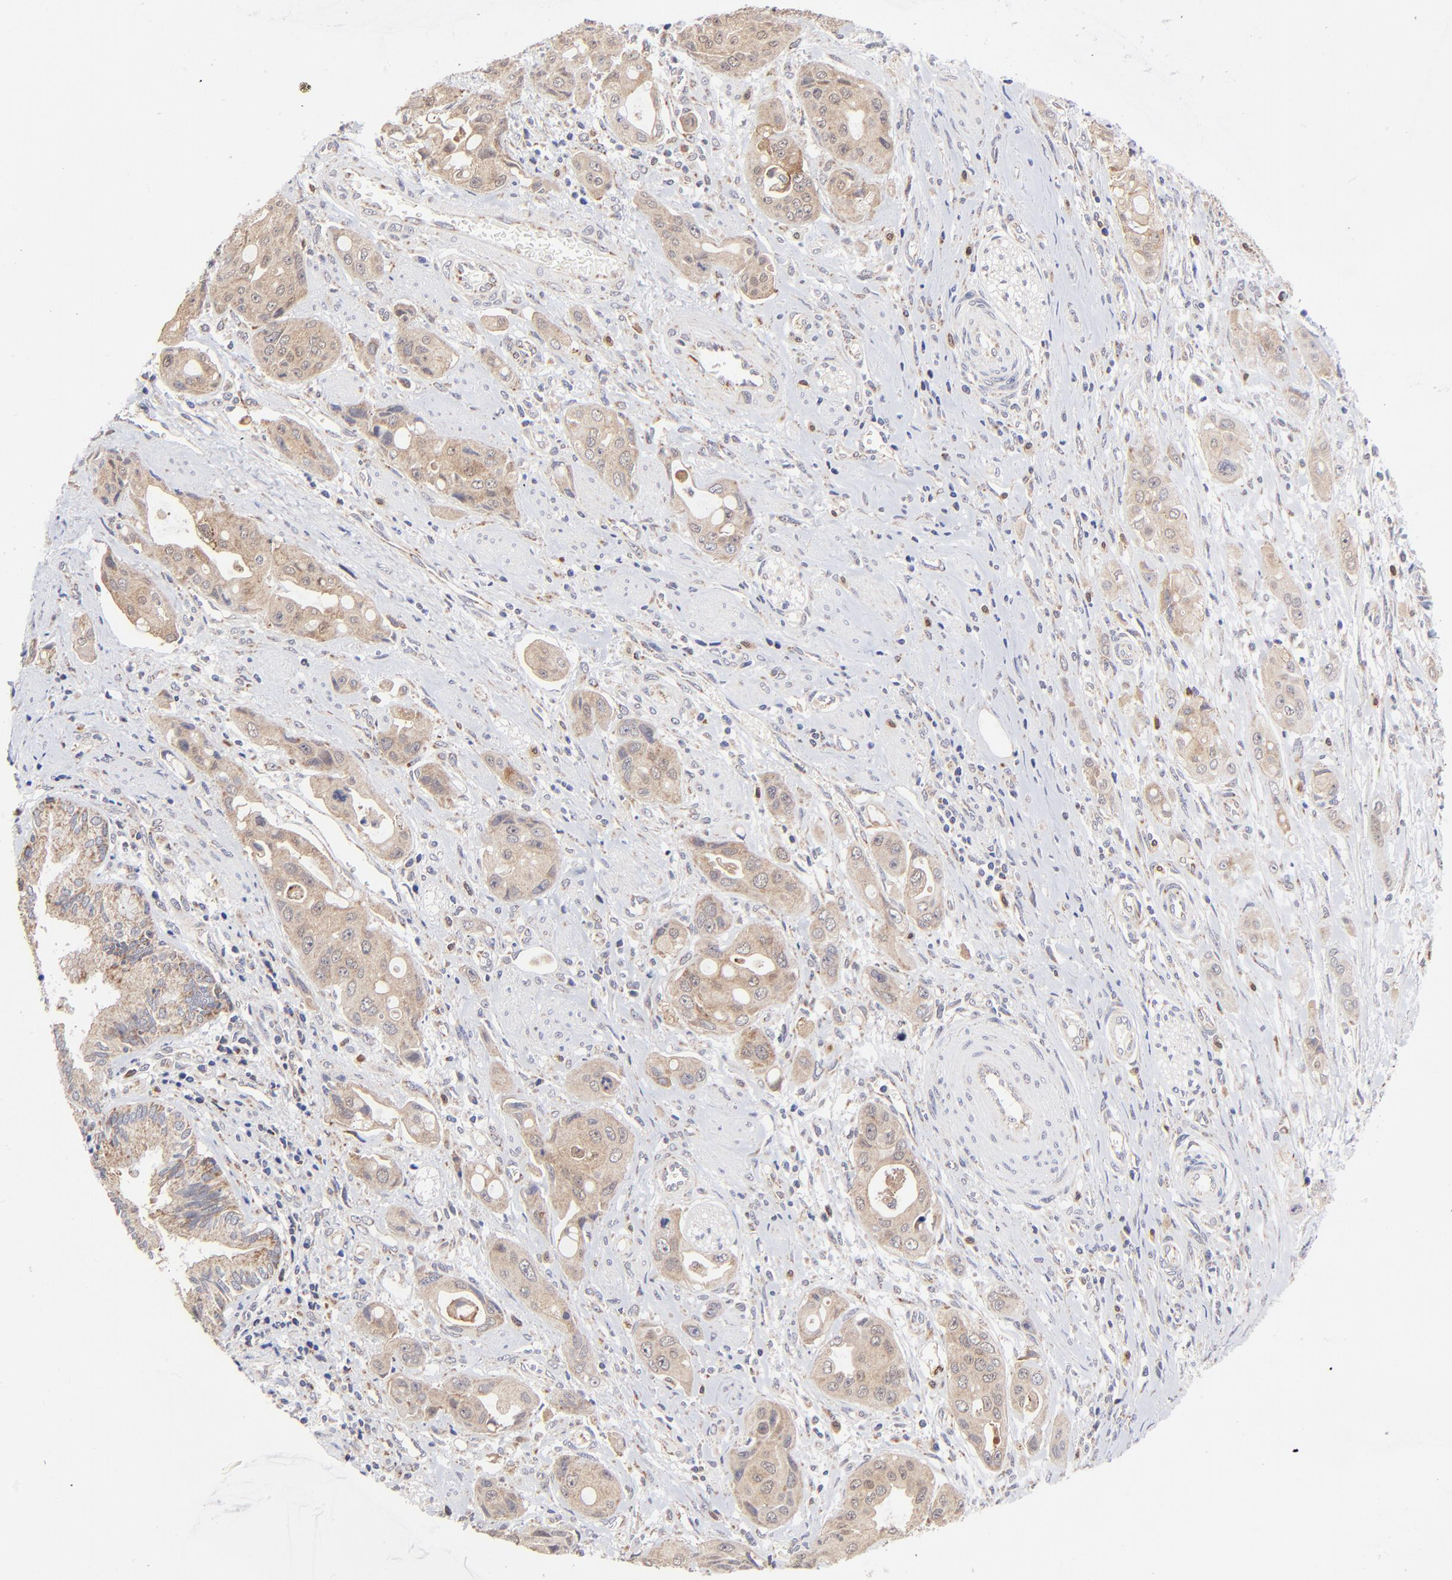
{"staining": {"intensity": "moderate", "quantity": "25%-75%", "location": "cytoplasmic/membranous"}, "tissue": "pancreatic cancer", "cell_type": "Tumor cells", "image_type": "cancer", "snomed": [{"axis": "morphology", "description": "Adenocarcinoma, NOS"}, {"axis": "topography", "description": "Pancreas"}], "caption": "Immunohistochemical staining of human adenocarcinoma (pancreatic) reveals medium levels of moderate cytoplasmic/membranous expression in about 25%-75% of tumor cells. (DAB (3,3'-diaminobenzidine) IHC with brightfield microscopy, high magnification).", "gene": "FBXL12", "patient": {"sex": "female", "age": 60}}